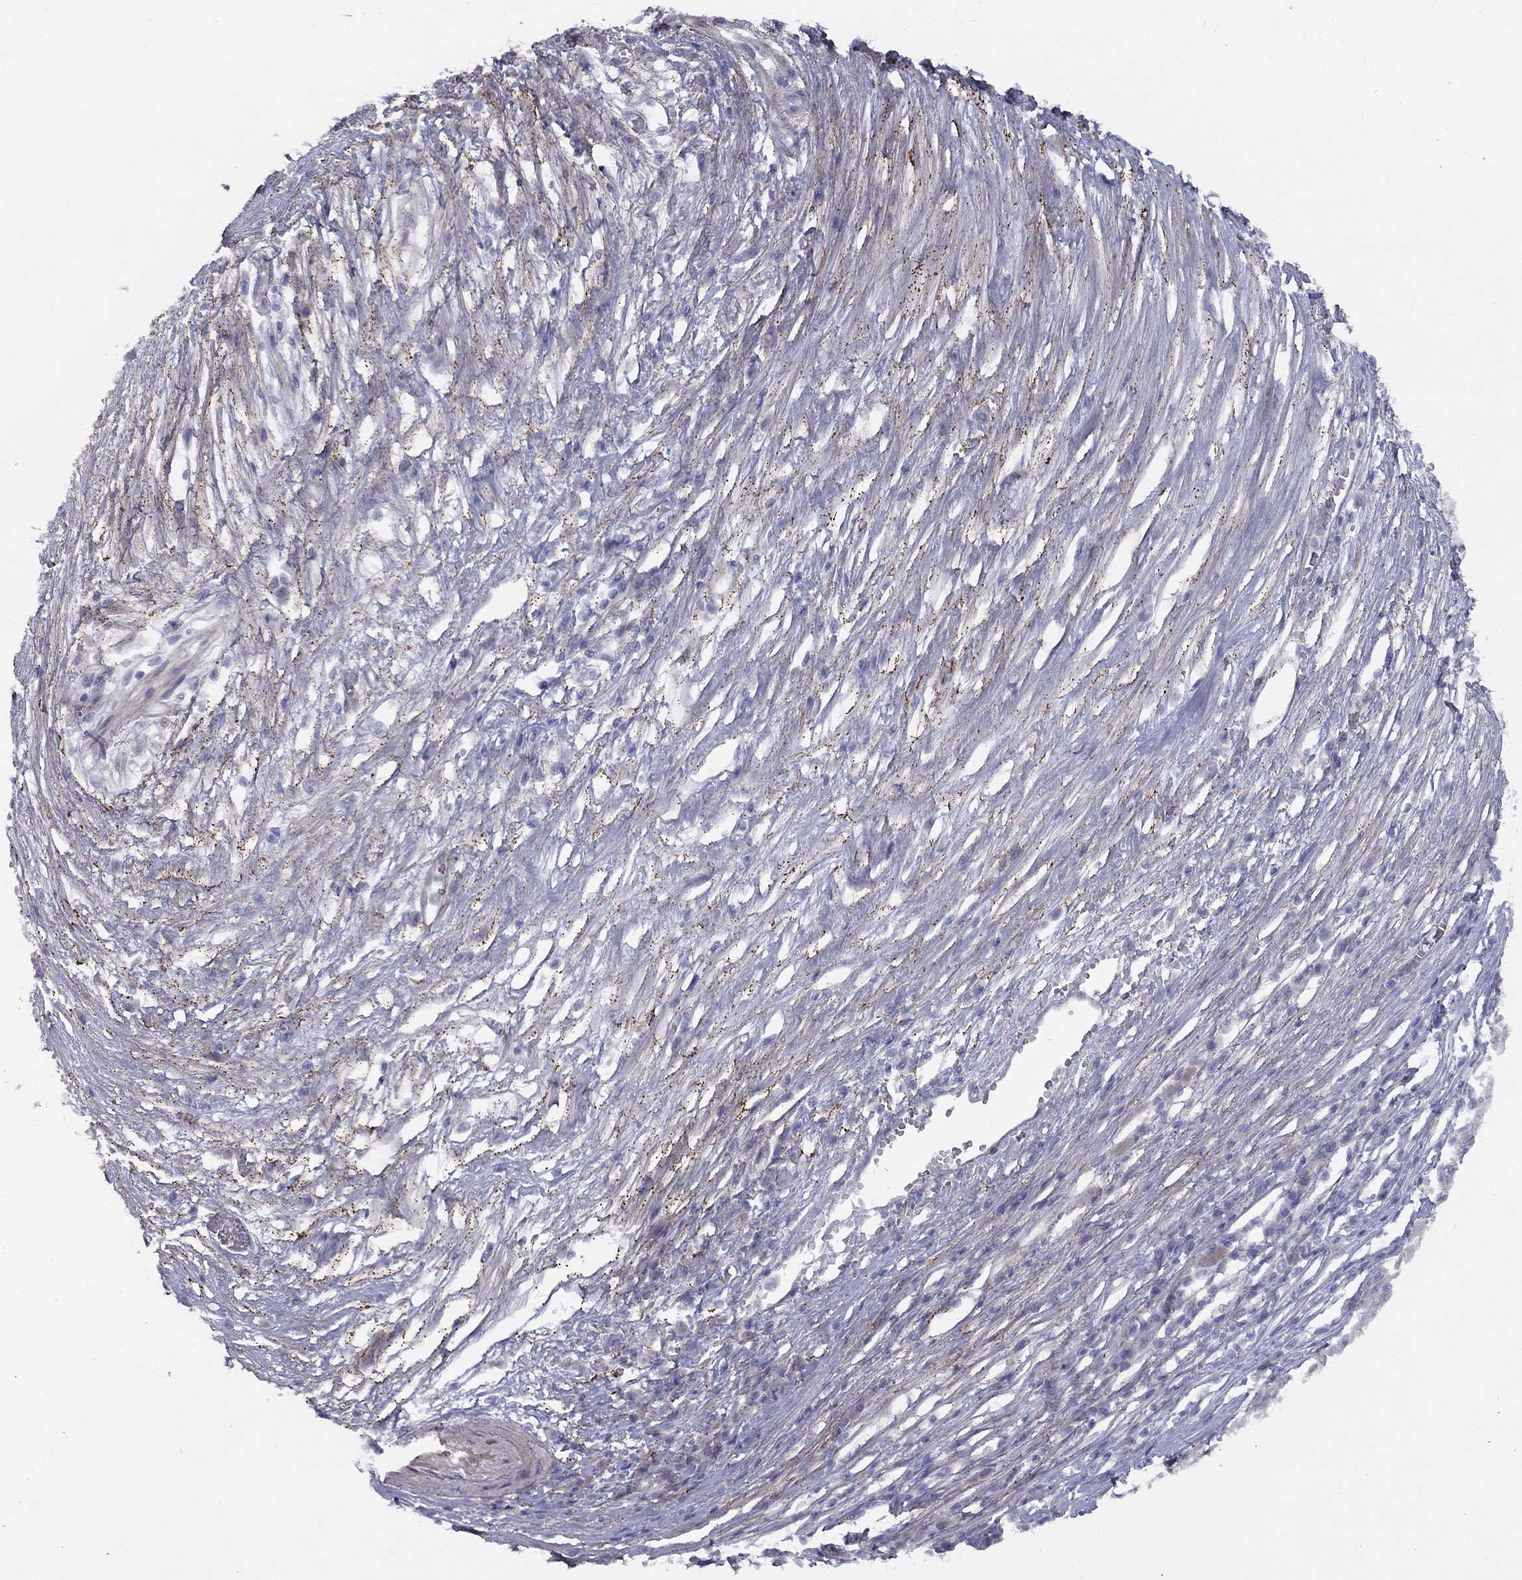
{"staining": {"intensity": "negative", "quantity": "none", "location": "none"}, "tissue": "pancreatic cancer", "cell_type": "Tumor cells", "image_type": "cancer", "snomed": [{"axis": "morphology", "description": "Adenocarcinoma, NOS"}, {"axis": "topography", "description": "Pancreas"}], "caption": "Immunohistochemistry (IHC) photomicrograph of human adenocarcinoma (pancreatic) stained for a protein (brown), which shows no staining in tumor cells.", "gene": "DUSP7", "patient": {"sex": "male", "age": 63}}